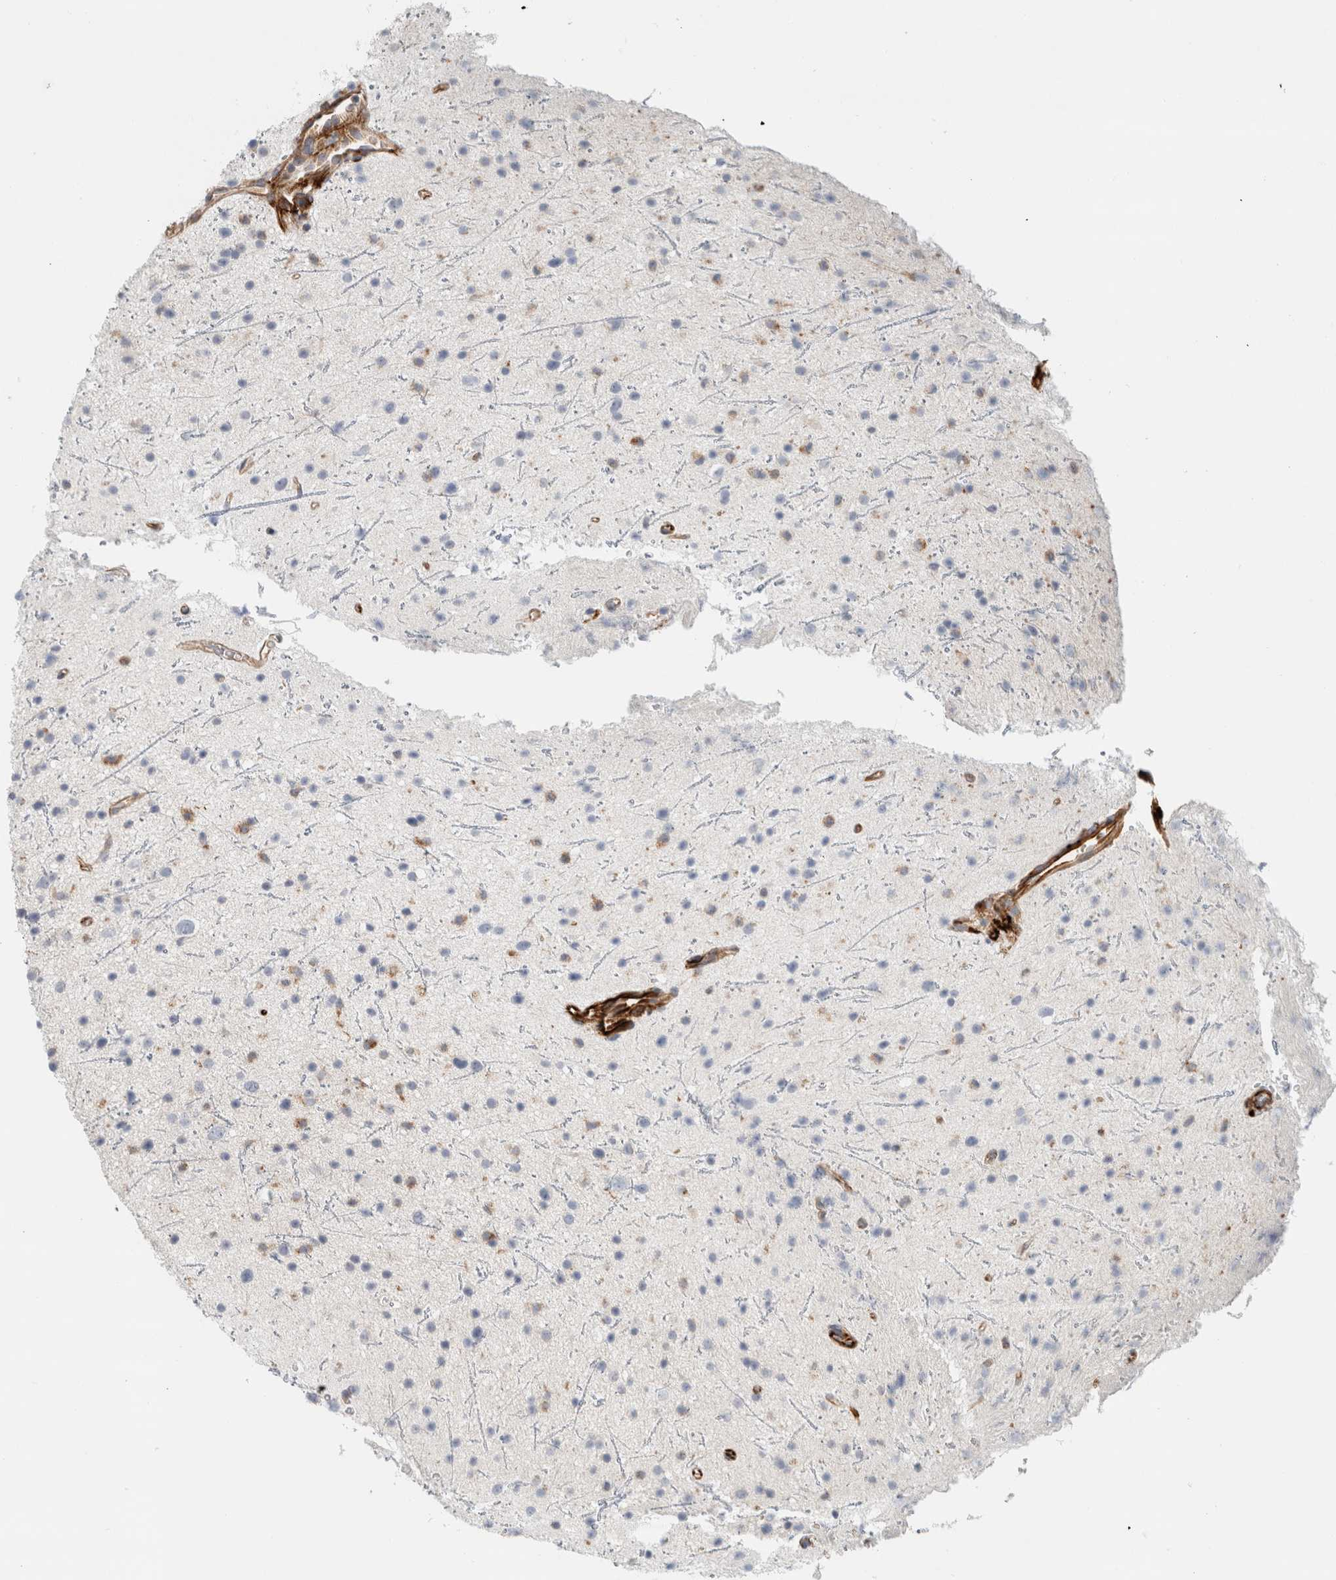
{"staining": {"intensity": "weak", "quantity": "<25%", "location": "cytoplasmic/membranous"}, "tissue": "glioma", "cell_type": "Tumor cells", "image_type": "cancer", "snomed": [{"axis": "morphology", "description": "Glioma, malignant, Low grade"}, {"axis": "topography", "description": "Cerebral cortex"}], "caption": "Malignant glioma (low-grade) stained for a protein using IHC demonstrates no positivity tumor cells.", "gene": "LY86", "patient": {"sex": "female", "age": 39}}